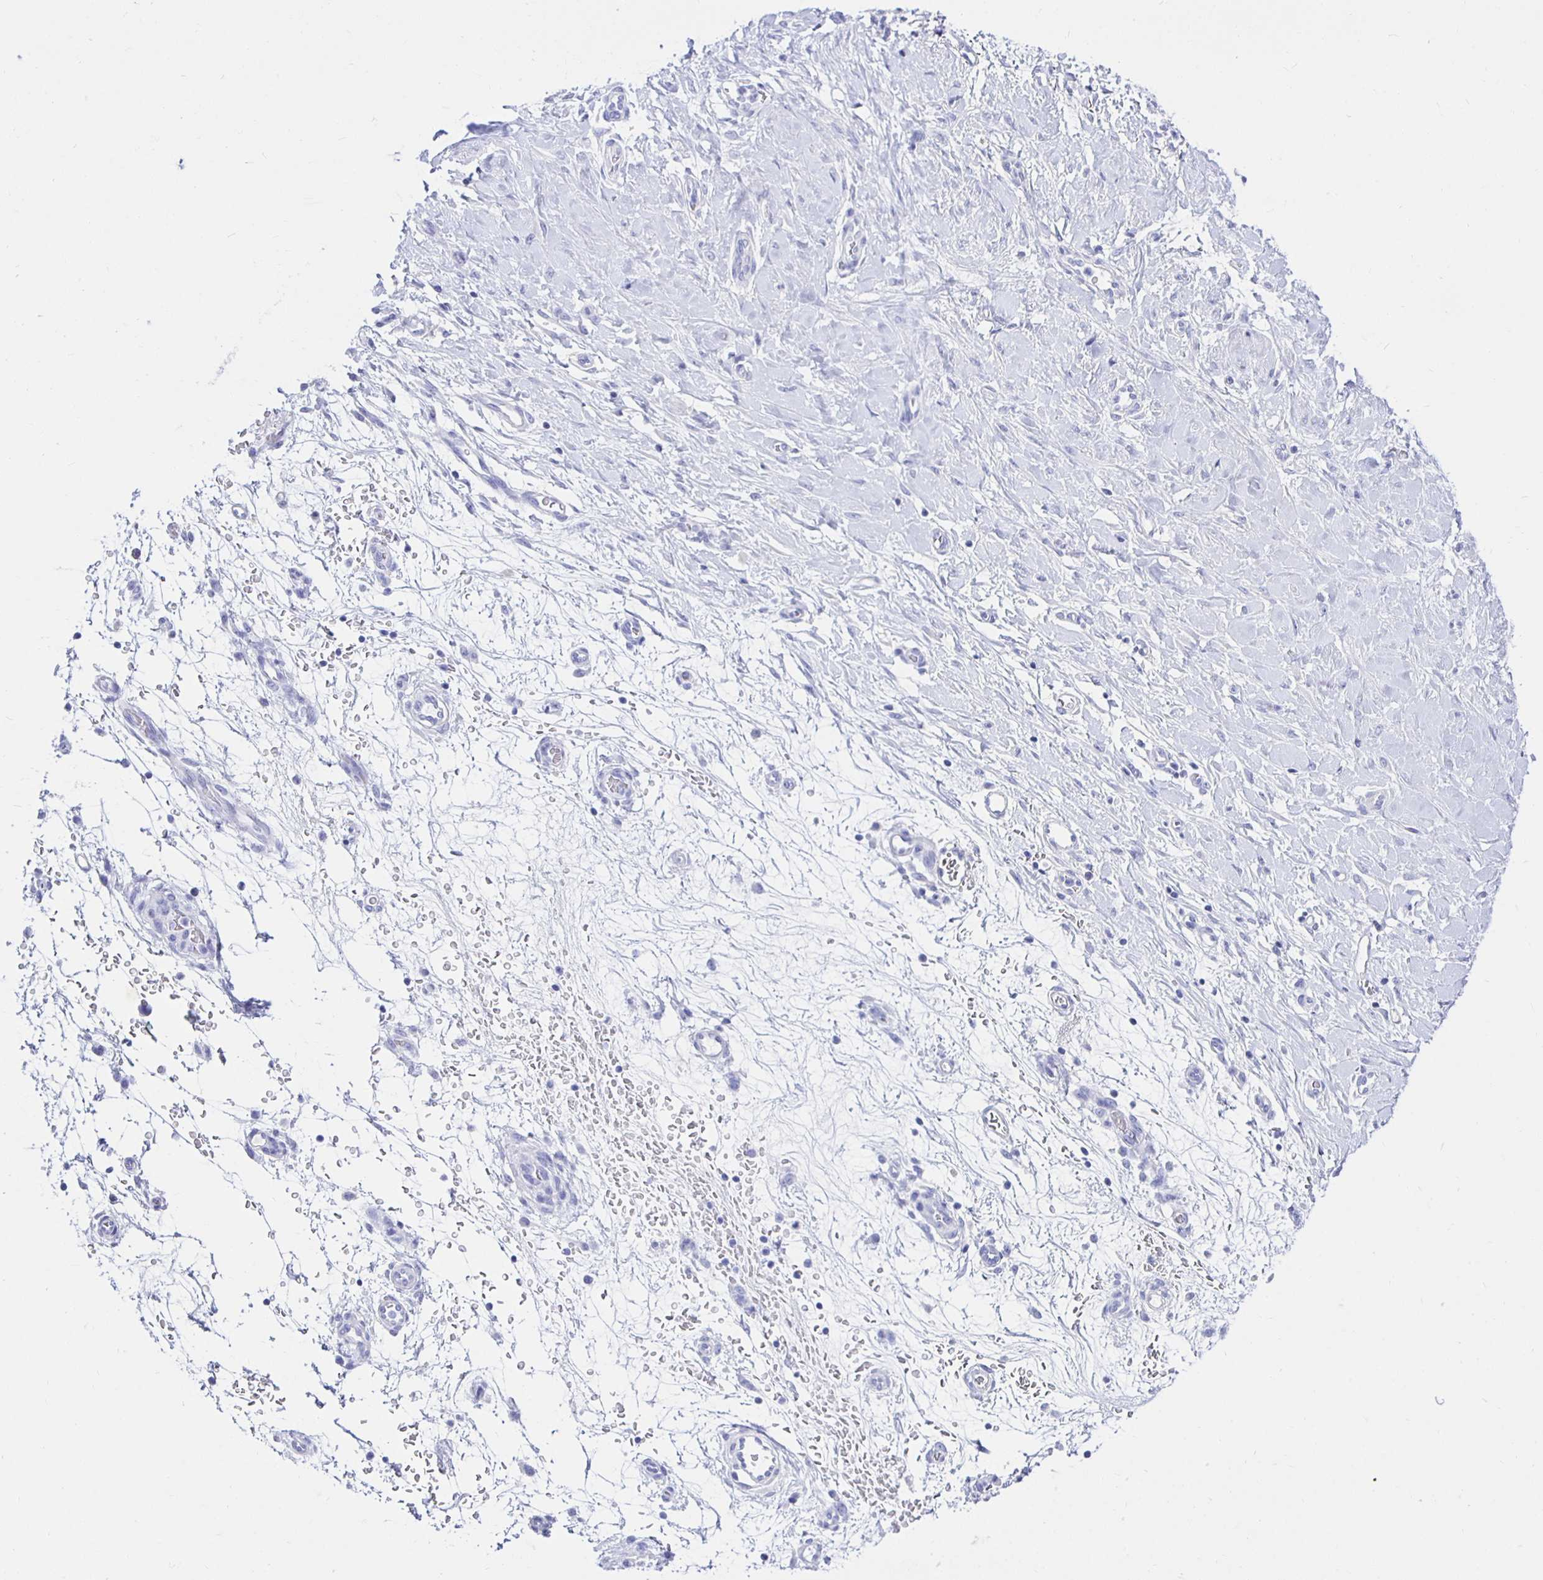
{"staining": {"intensity": "negative", "quantity": "none", "location": "none"}, "tissue": "stomach cancer", "cell_type": "Tumor cells", "image_type": "cancer", "snomed": [{"axis": "morphology", "description": "Adenocarcinoma, NOS"}, {"axis": "topography", "description": "Stomach"}], "caption": "High power microscopy image of an IHC histopathology image of adenocarcinoma (stomach), revealing no significant expression in tumor cells.", "gene": "UMOD", "patient": {"sex": "male", "age": 48}}